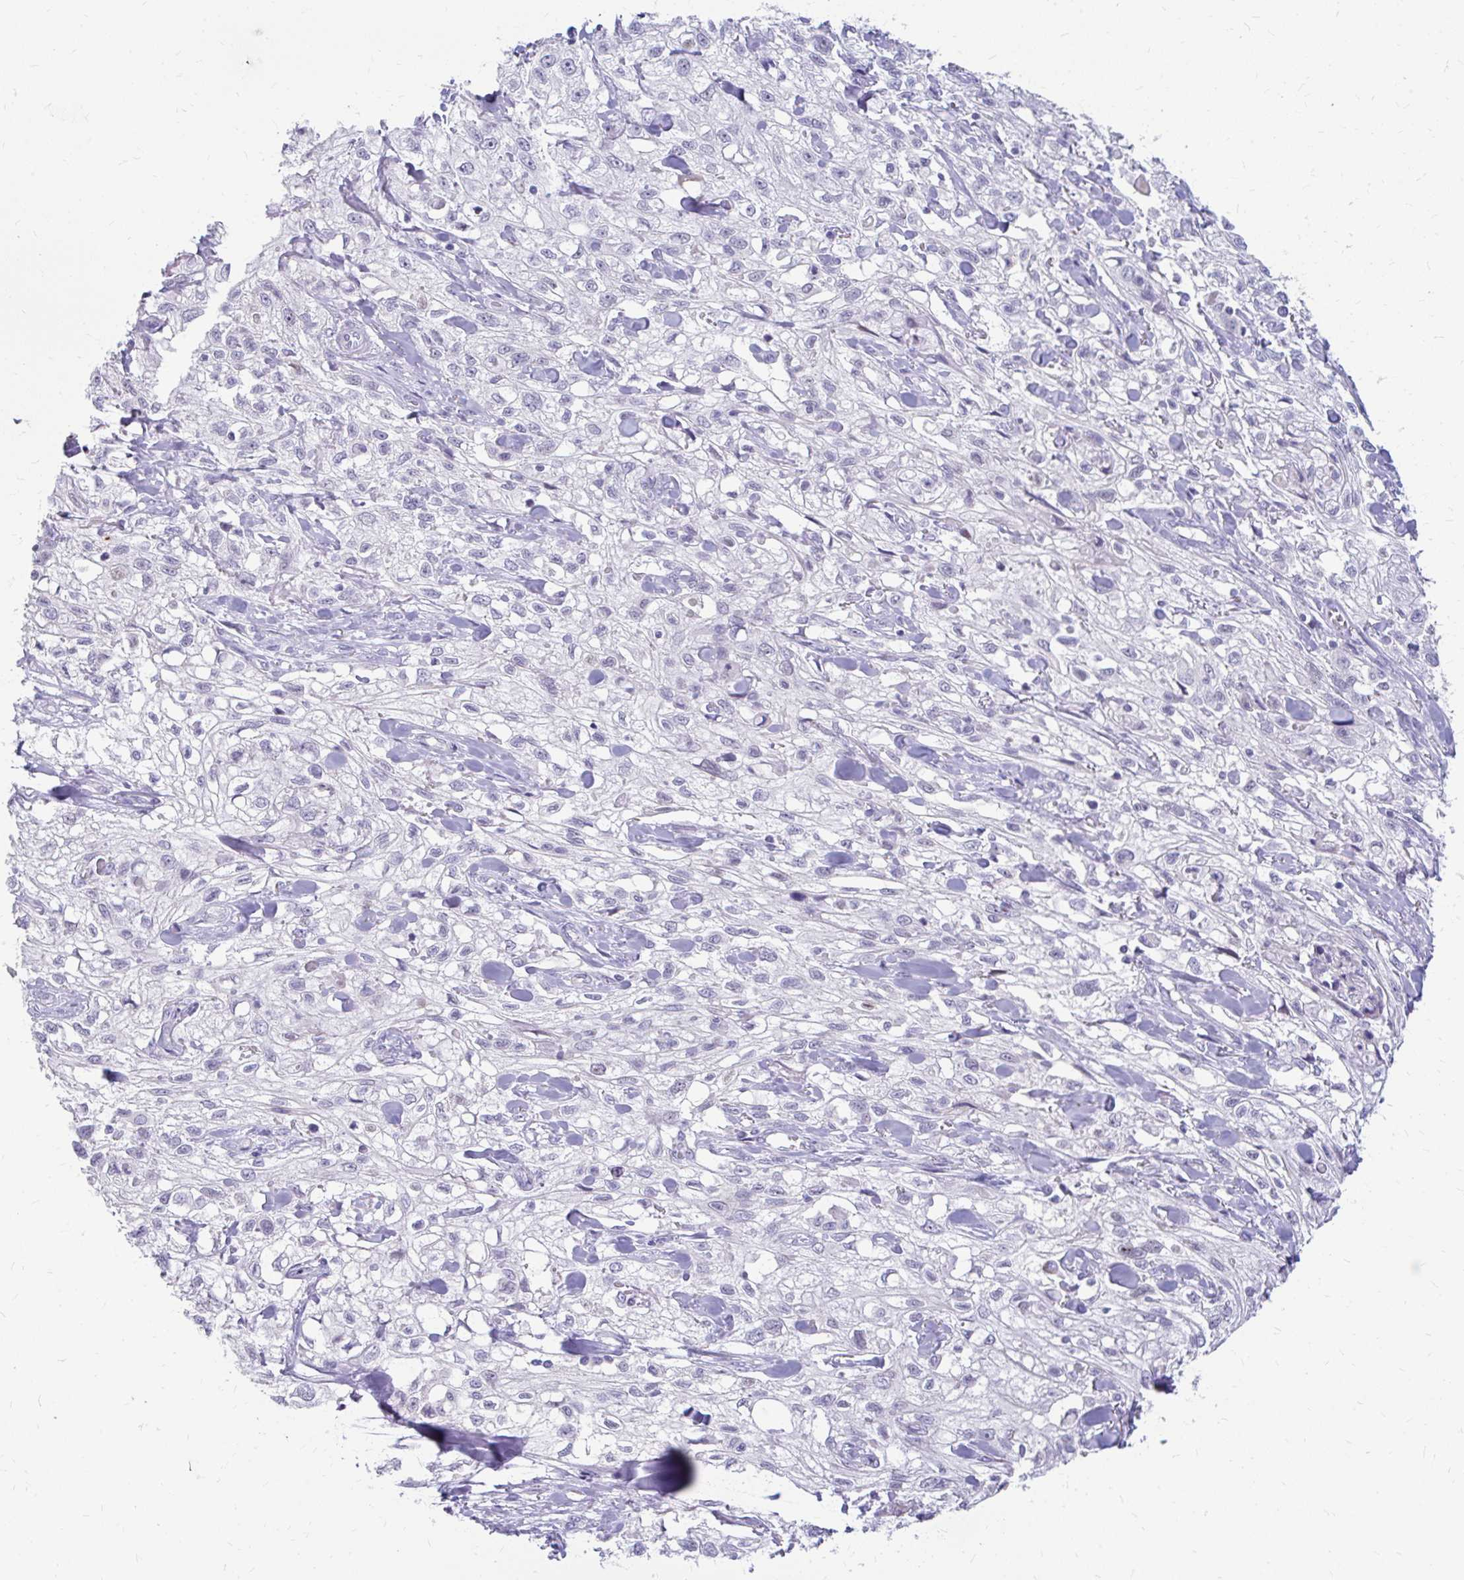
{"staining": {"intensity": "negative", "quantity": "none", "location": "none"}, "tissue": "skin cancer", "cell_type": "Tumor cells", "image_type": "cancer", "snomed": [{"axis": "morphology", "description": "Squamous cell carcinoma, NOS"}, {"axis": "topography", "description": "Skin"}, {"axis": "topography", "description": "Vulva"}], "caption": "The photomicrograph shows no significant staining in tumor cells of skin cancer (squamous cell carcinoma).", "gene": "RGS16", "patient": {"sex": "female", "age": 86}}